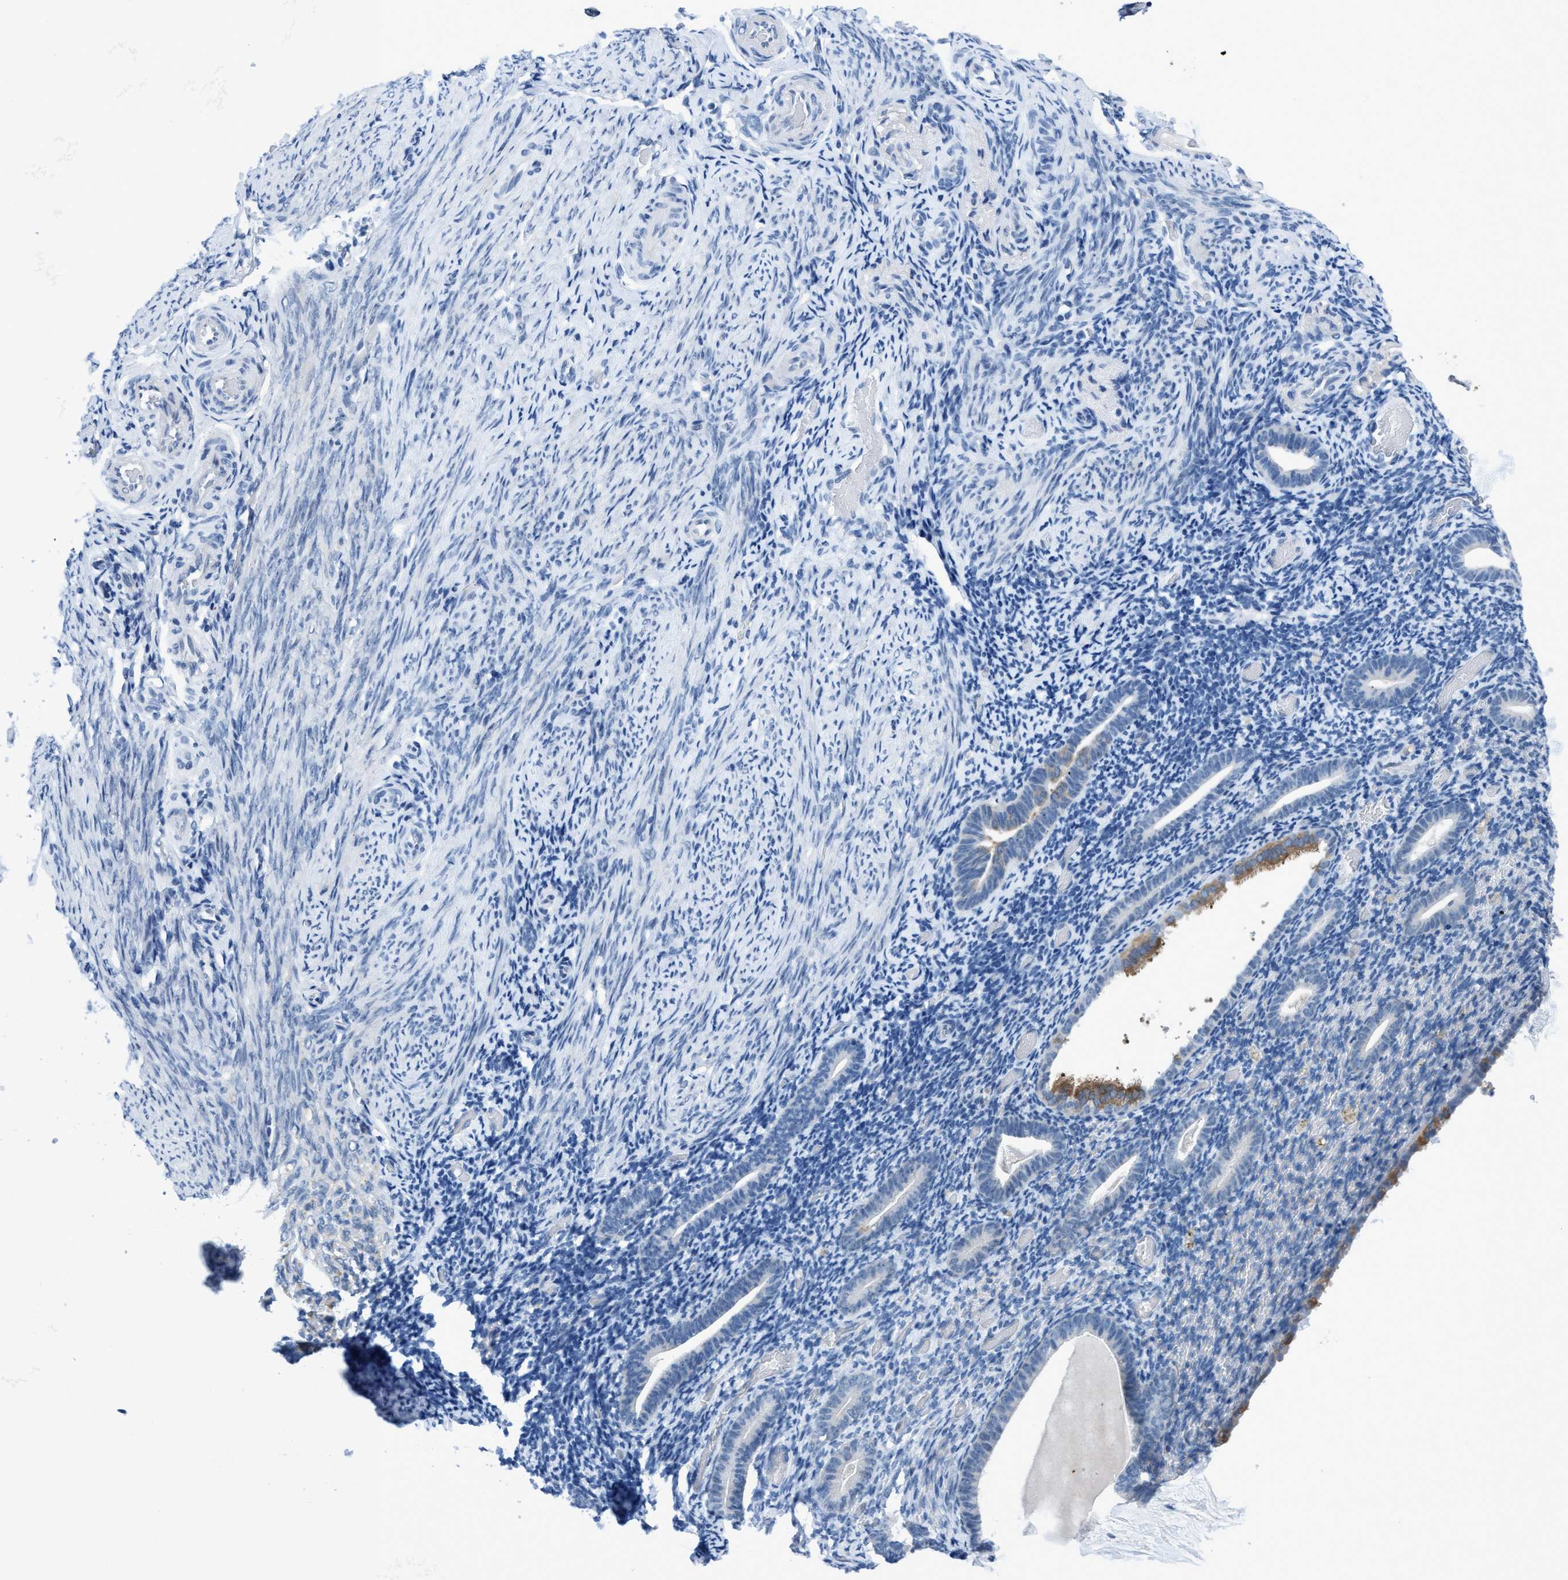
{"staining": {"intensity": "negative", "quantity": "none", "location": "none"}, "tissue": "endometrium", "cell_type": "Cells in endometrial stroma", "image_type": "normal", "snomed": [{"axis": "morphology", "description": "Normal tissue, NOS"}, {"axis": "topography", "description": "Endometrium"}], "caption": "Protein analysis of normal endometrium exhibits no significant expression in cells in endometrial stroma.", "gene": "DNAI1", "patient": {"sex": "female", "age": 51}}